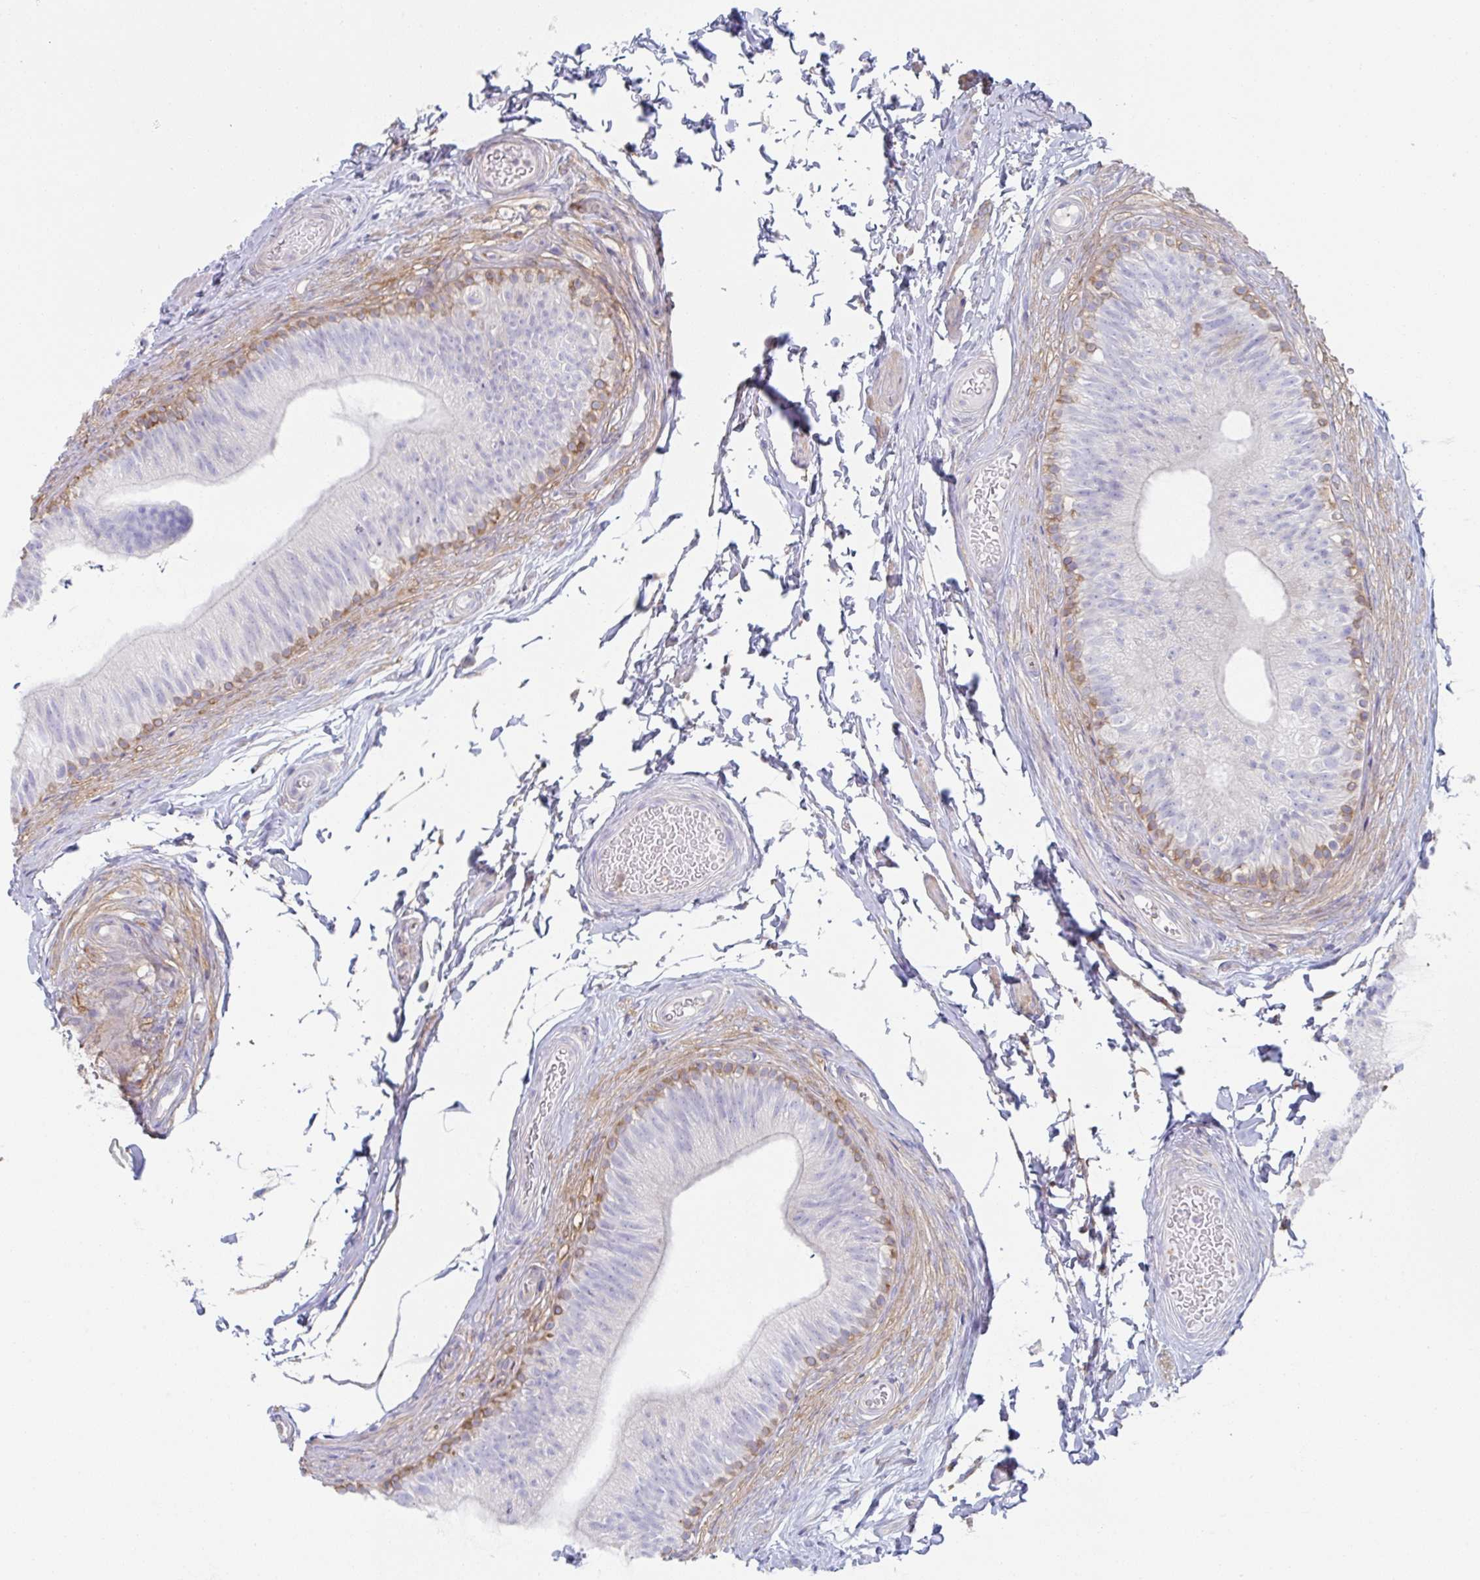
{"staining": {"intensity": "moderate", "quantity": "<25%", "location": "cytoplasmic/membranous"}, "tissue": "epididymis", "cell_type": "Glandular cells", "image_type": "normal", "snomed": [{"axis": "morphology", "description": "Normal tissue, NOS"}, {"axis": "topography", "description": "Epididymis, spermatic cord, NOS"}, {"axis": "topography", "description": "Epididymis"}, {"axis": "topography", "description": "Peripheral nerve tissue"}], "caption": "Unremarkable epididymis shows moderate cytoplasmic/membranous expression in approximately <25% of glandular cells.", "gene": "AMPD2", "patient": {"sex": "male", "age": 29}}